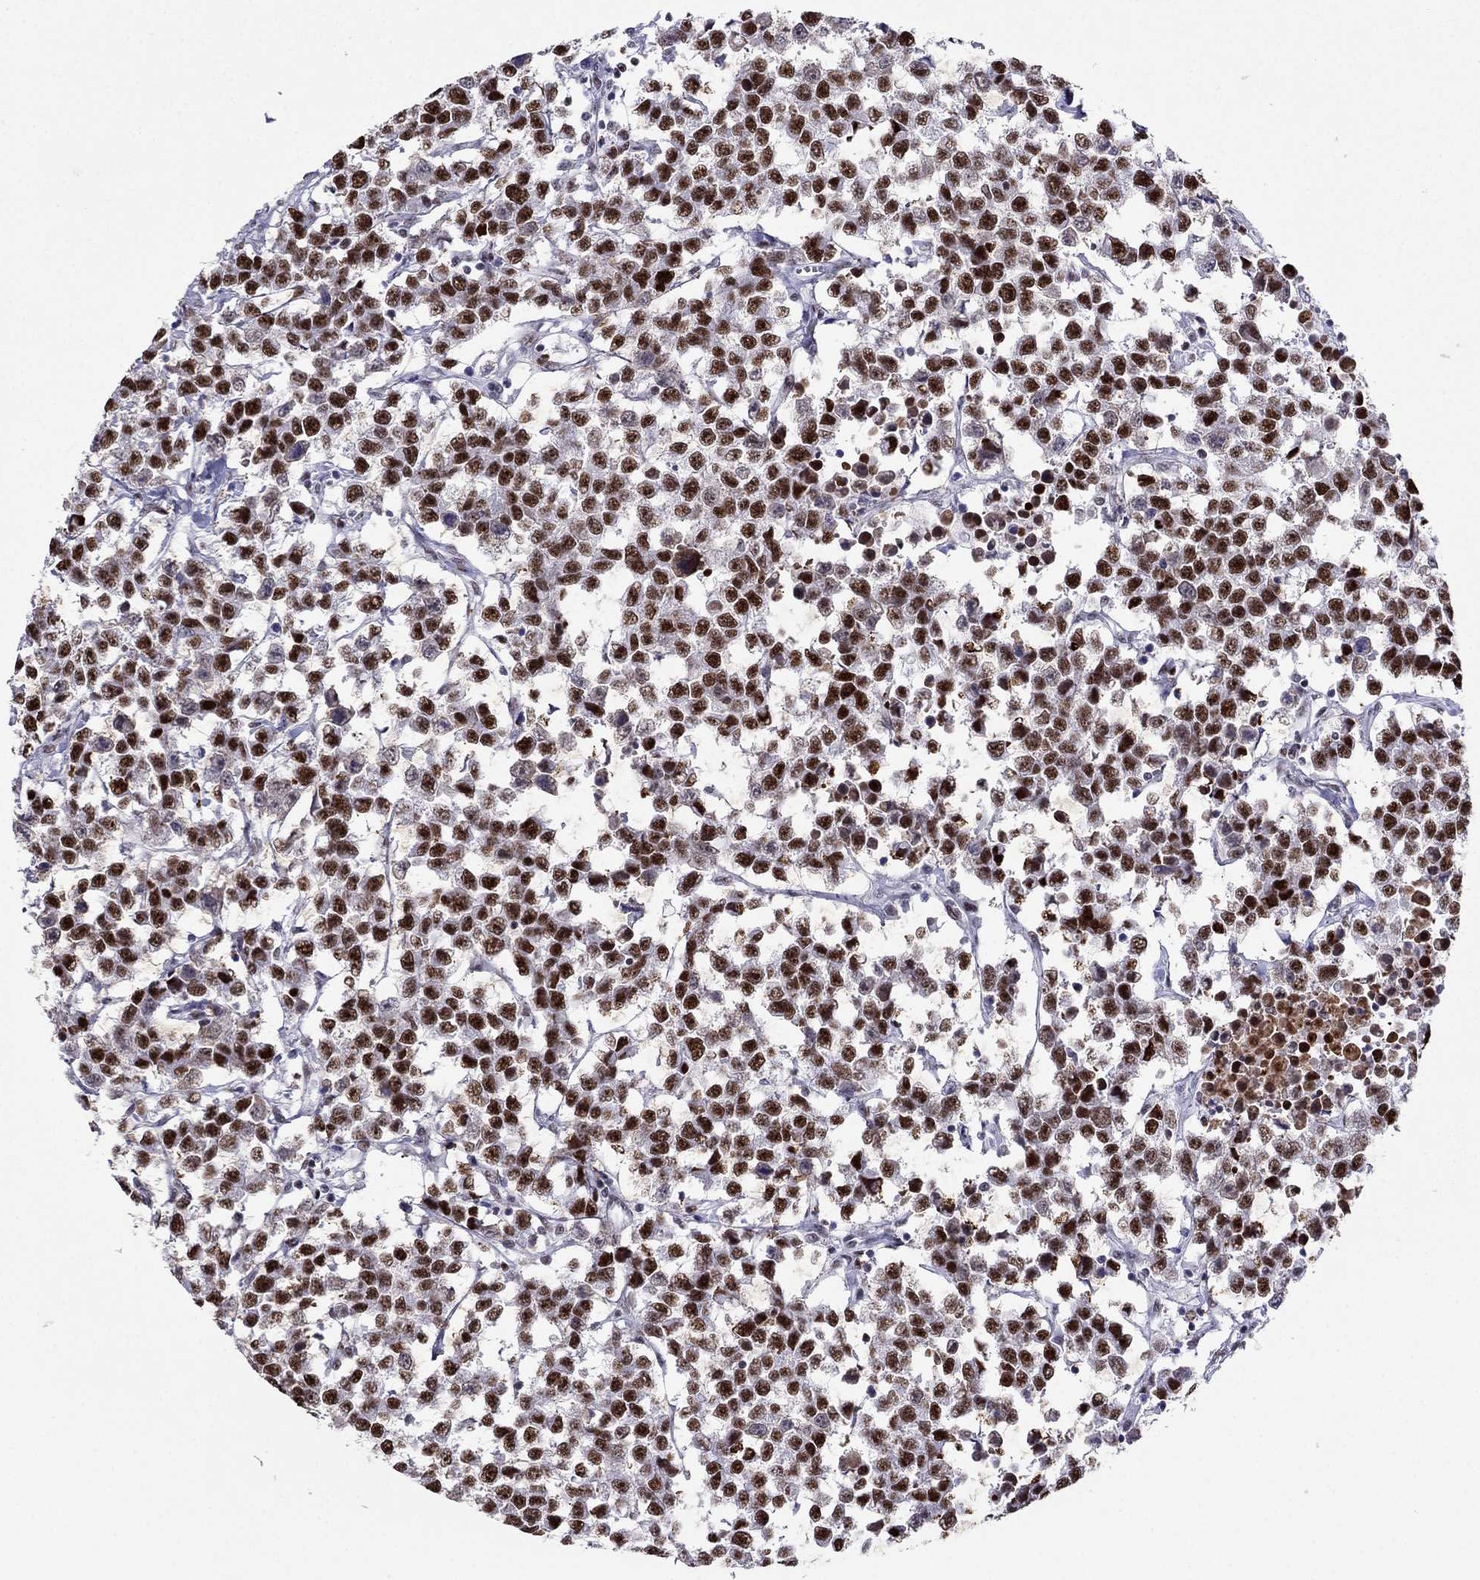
{"staining": {"intensity": "strong", "quantity": ">75%", "location": "nuclear"}, "tissue": "testis cancer", "cell_type": "Tumor cells", "image_type": "cancer", "snomed": [{"axis": "morphology", "description": "Seminoma, NOS"}, {"axis": "topography", "description": "Testis"}], "caption": "This is a histology image of immunohistochemistry (IHC) staining of seminoma (testis), which shows strong positivity in the nuclear of tumor cells.", "gene": "PPM1G", "patient": {"sex": "male", "age": 59}}